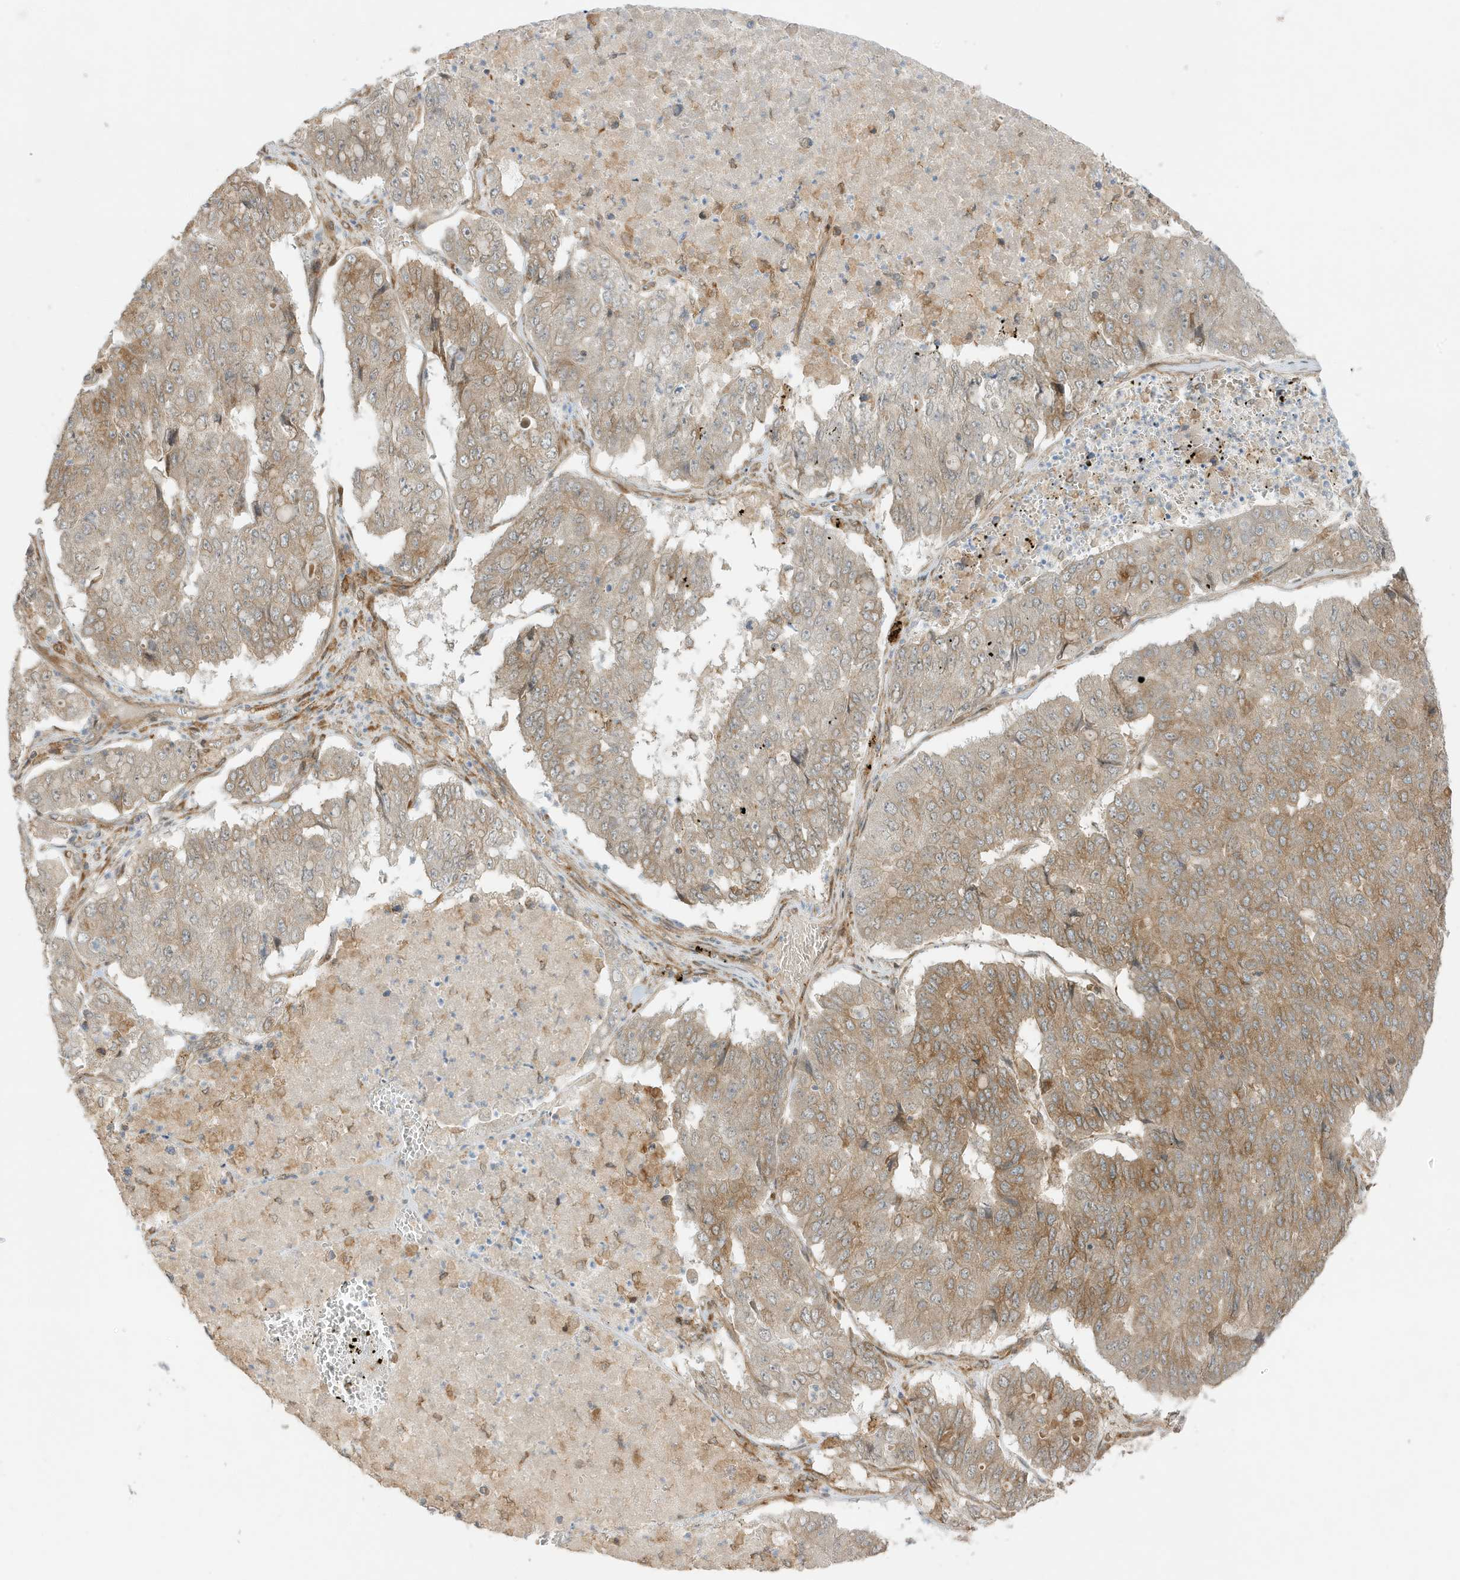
{"staining": {"intensity": "moderate", "quantity": "<25%", "location": "cytoplasmic/membranous"}, "tissue": "pancreatic cancer", "cell_type": "Tumor cells", "image_type": "cancer", "snomed": [{"axis": "morphology", "description": "Adenocarcinoma, NOS"}, {"axis": "topography", "description": "Pancreas"}], "caption": "Immunohistochemistry image of neoplastic tissue: adenocarcinoma (pancreatic) stained using immunohistochemistry (IHC) demonstrates low levels of moderate protein expression localized specifically in the cytoplasmic/membranous of tumor cells, appearing as a cytoplasmic/membranous brown color.", "gene": "SCARF2", "patient": {"sex": "male", "age": 50}}